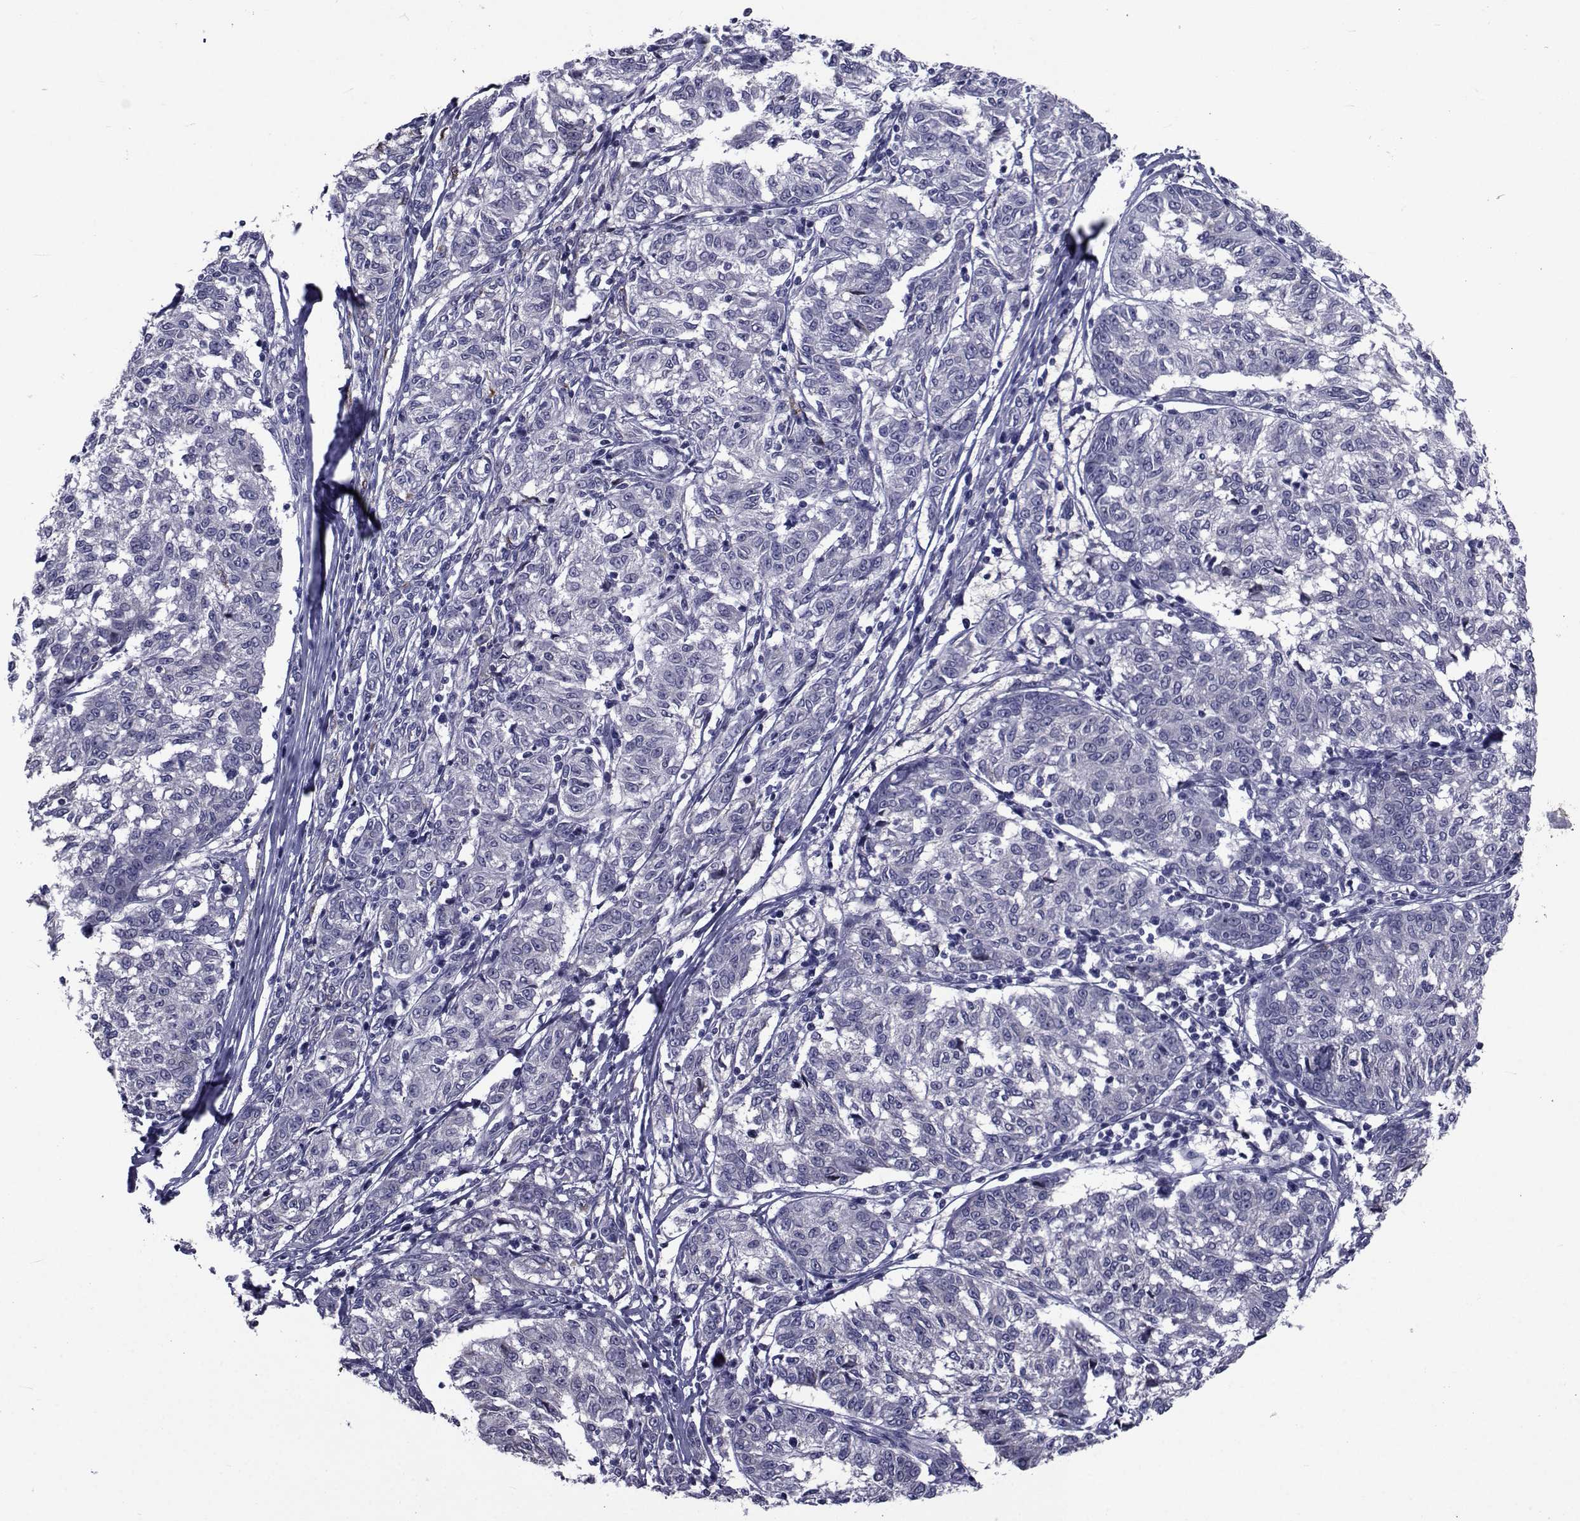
{"staining": {"intensity": "negative", "quantity": "none", "location": "none"}, "tissue": "melanoma", "cell_type": "Tumor cells", "image_type": "cancer", "snomed": [{"axis": "morphology", "description": "Malignant melanoma, NOS"}, {"axis": "topography", "description": "Skin"}], "caption": "DAB (3,3'-diaminobenzidine) immunohistochemical staining of malignant melanoma reveals no significant staining in tumor cells. The staining was performed using DAB (3,3'-diaminobenzidine) to visualize the protein expression in brown, while the nuclei were stained in blue with hematoxylin (Magnification: 20x).", "gene": "SEMA5B", "patient": {"sex": "female", "age": 72}}